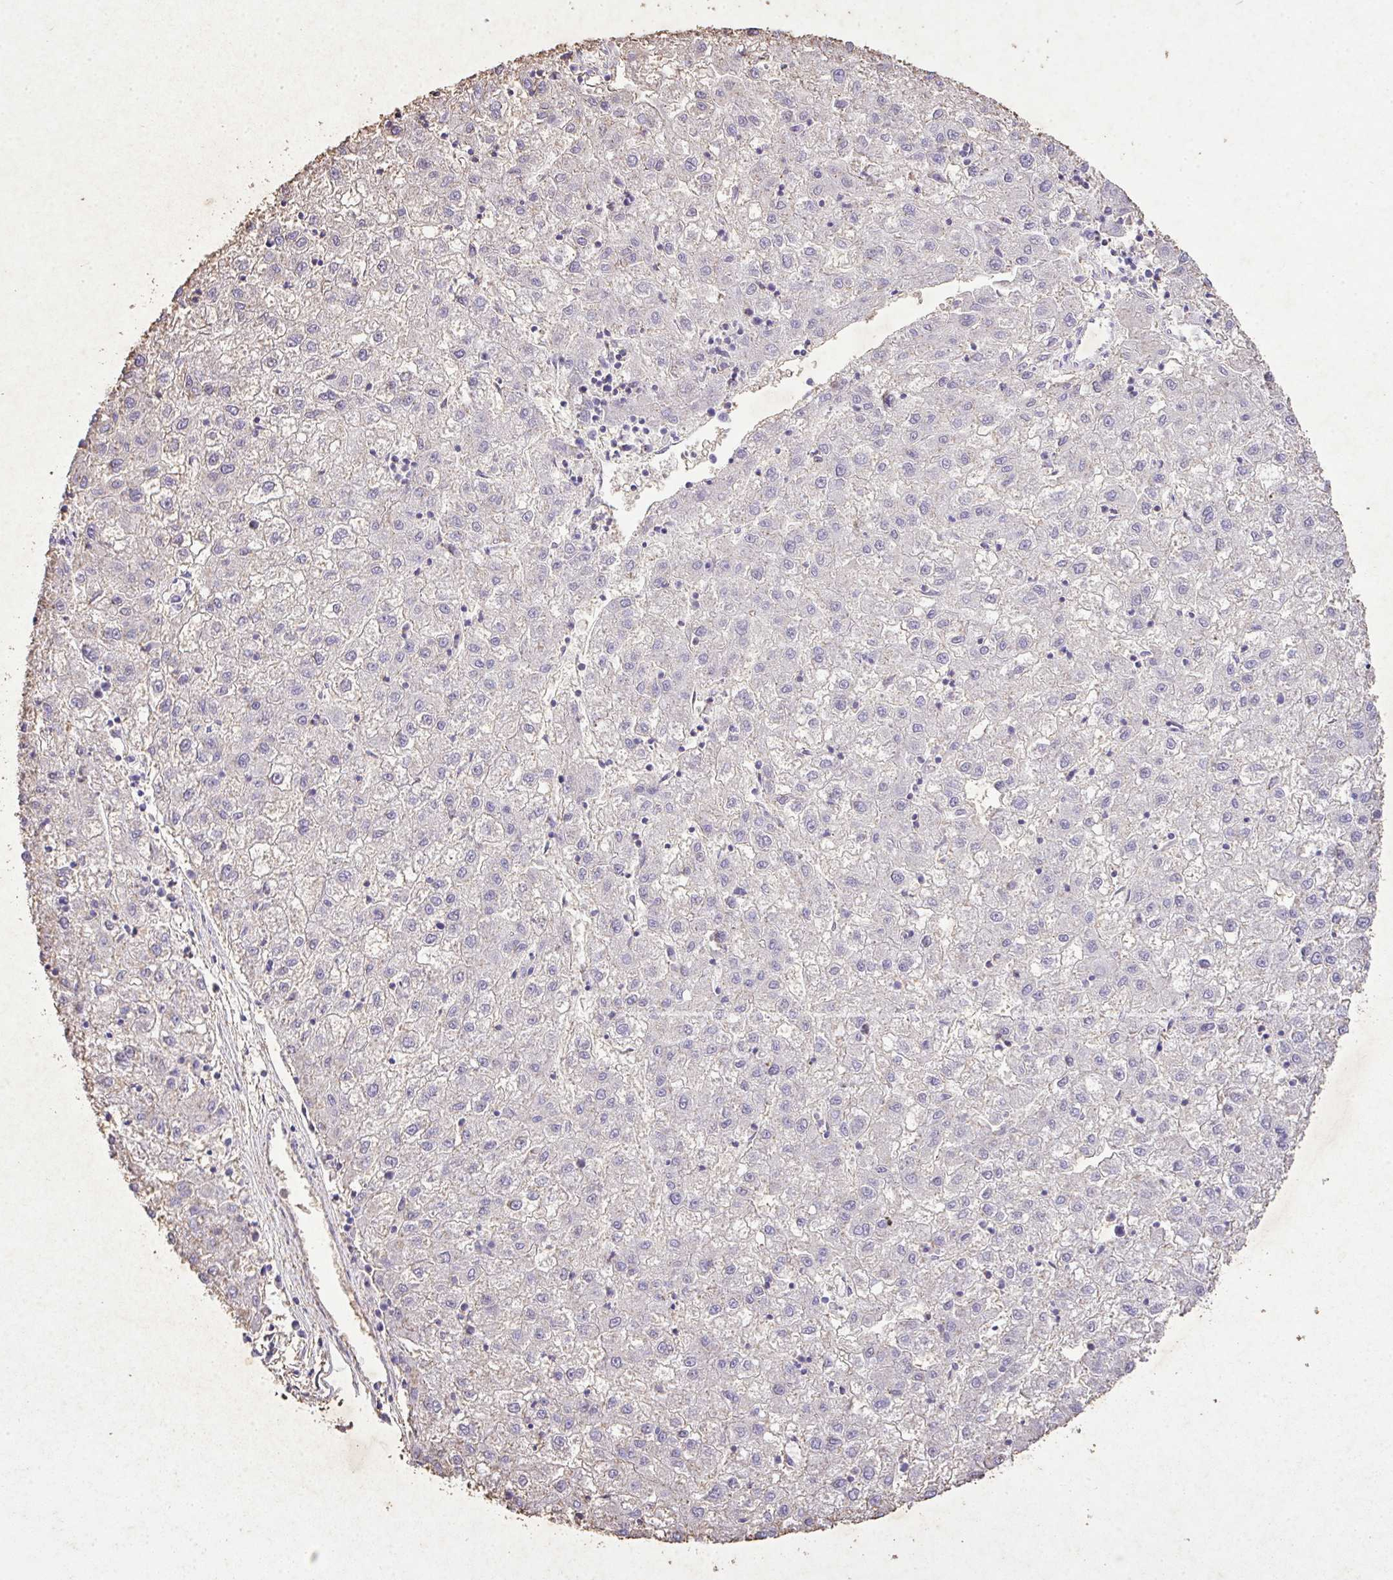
{"staining": {"intensity": "negative", "quantity": "none", "location": "none"}, "tissue": "liver cancer", "cell_type": "Tumor cells", "image_type": "cancer", "snomed": [{"axis": "morphology", "description": "Carcinoma, Hepatocellular, NOS"}, {"axis": "topography", "description": "Liver"}], "caption": "Immunohistochemical staining of liver cancer (hepatocellular carcinoma) exhibits no significant expression in tumor cells.", "gene": "KCNJ11", "patient": {"sex": "male", "age": 72}}